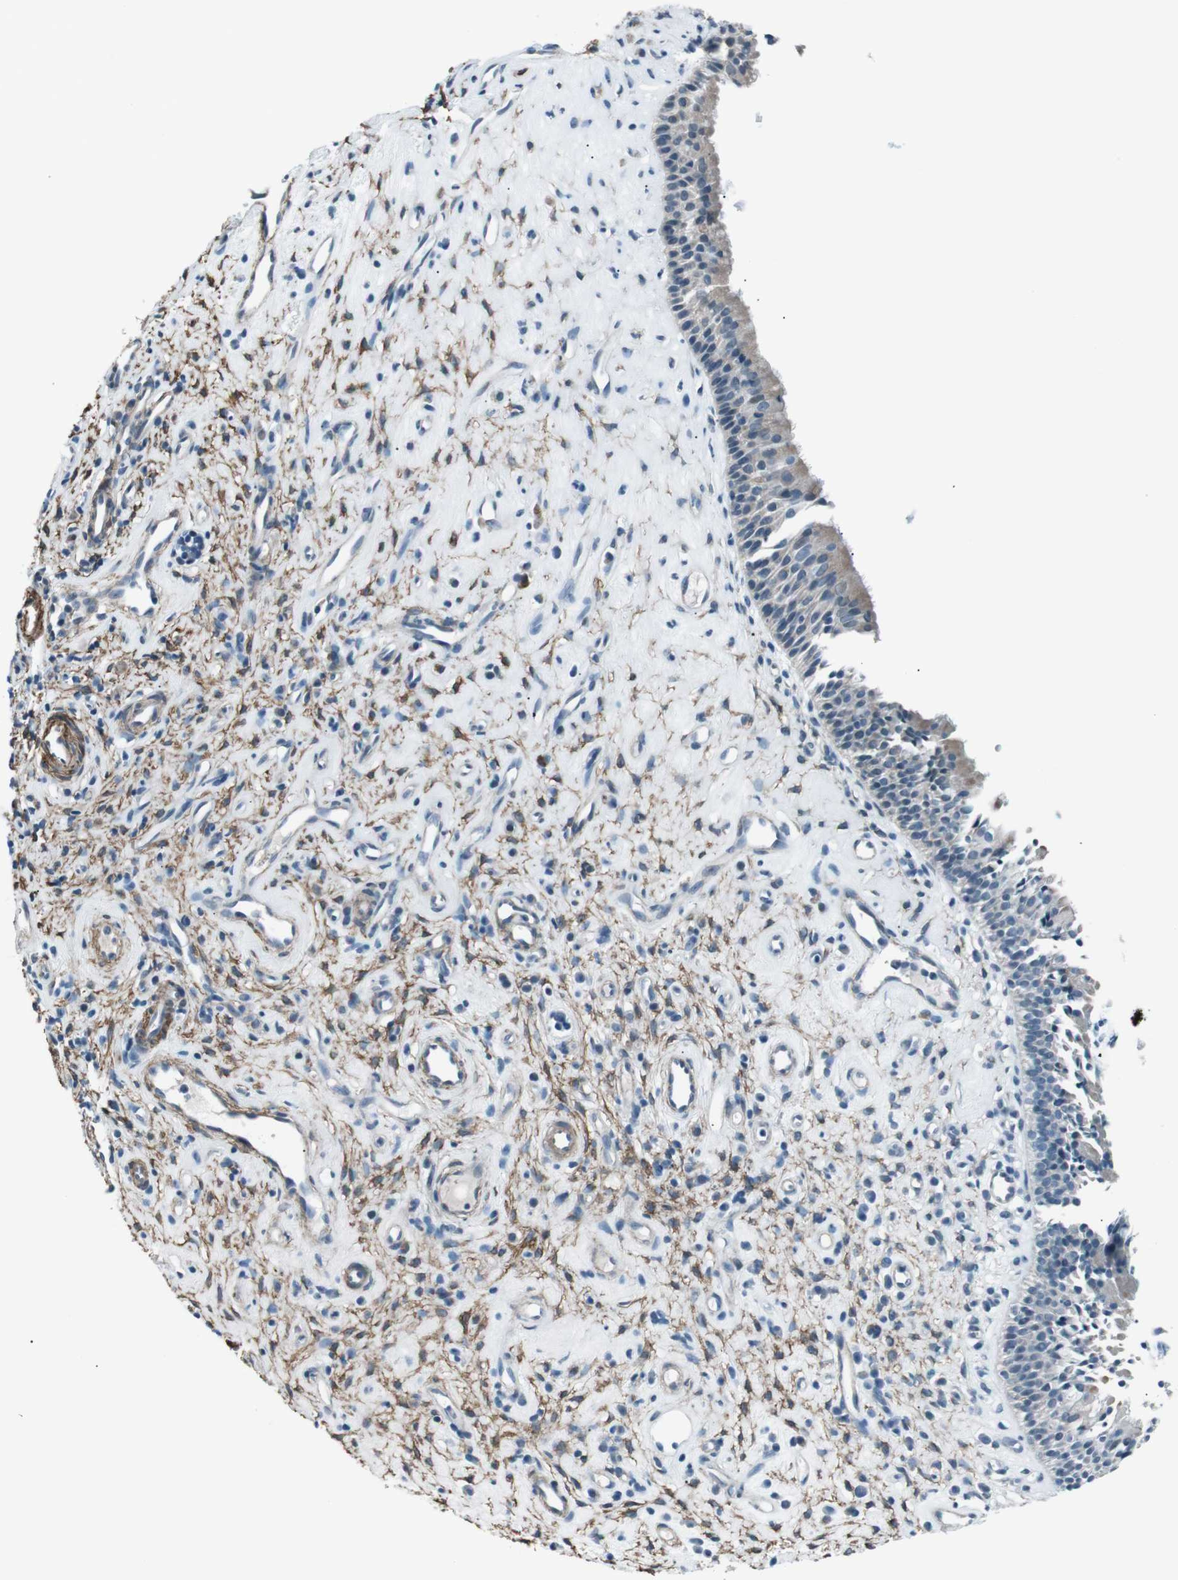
{"staining": {"intensity": "moderate", "quantity": "25%-75%", "location": "cytoplasmic/membranous"}, "tissue": "nasopharynx", "cell_type": "Respiratory epithelial cells", "image_type": "normal", "snomed": [{"axis": "morphology", "description": "Normal tissue, NOS"}, {"axis": "topography", "description": "Nasopharynx"}], "caption": "Unremarkable nasopharynx exhibits moderate cytoplasmic/membranous staining in about 25%-75% of respiratory epithelial cells, visualized by immunohistochemistry.", "gene": "PDLIM5", "patient": {"sex": "female", "age": 51}}